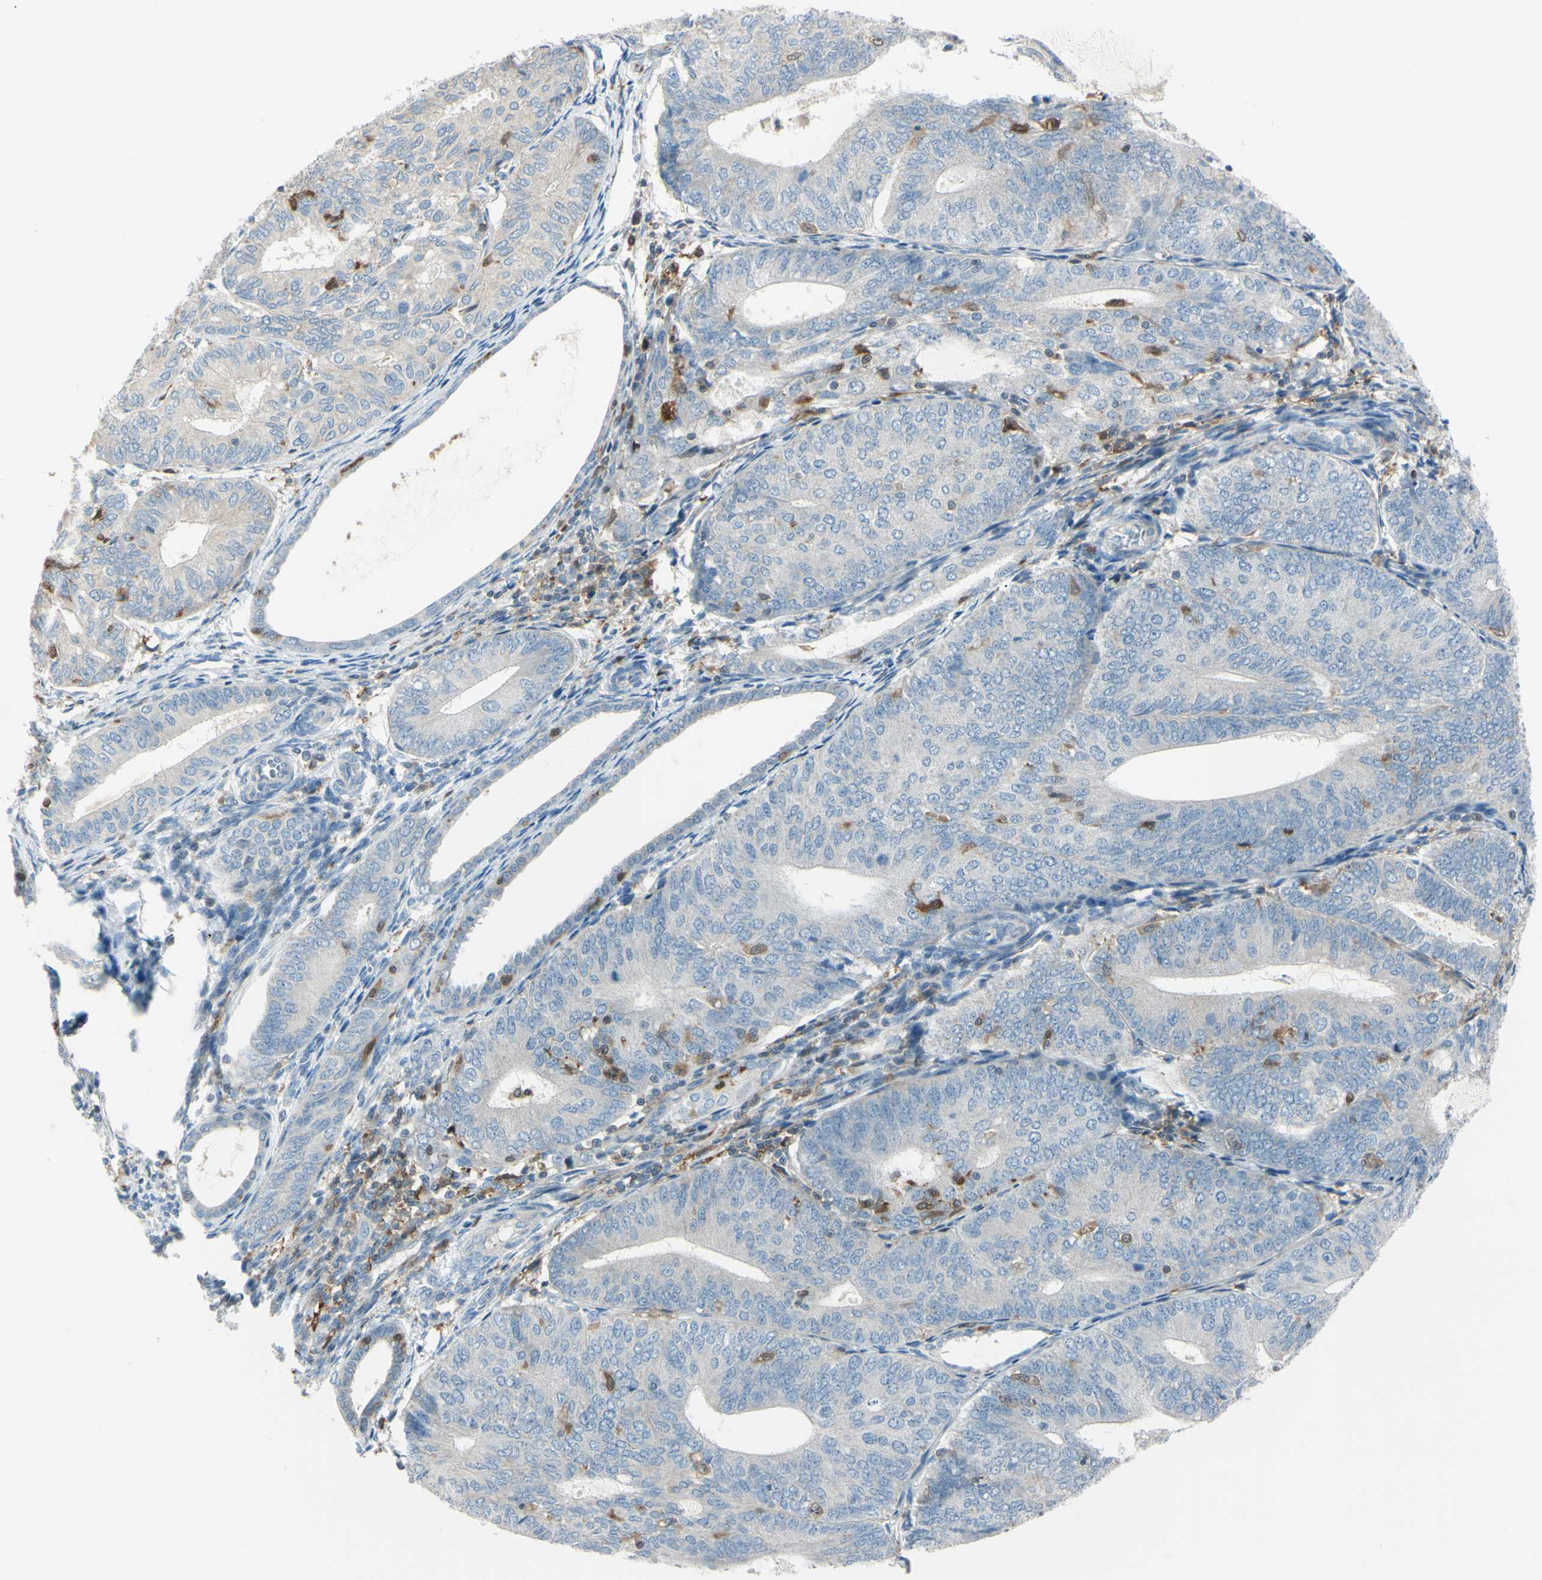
{"staining": {"intensity": "weak", "quantity": "25%-75%", "location": "cytoplasmic/membranous"}, "tissue": "endometrial cancer", "cell_type": "Tumor cells", "image_type": "cancer", "snomed": [{"axis": "morphology", "description": "Adenocarcinoma, NOS"}, {"axis": "topography", "description": "Endometrium"}], "caption": "High-power microscopy captured an immunohistochemistry (IHC) image of endometrial cancer (adenocarcinoma), revealing weak cytoplasmic/membranous expression in about 25%-75% of tumor cells.", "gene": "CYRIB", "patient": {"sex": "female", "age": 81}}